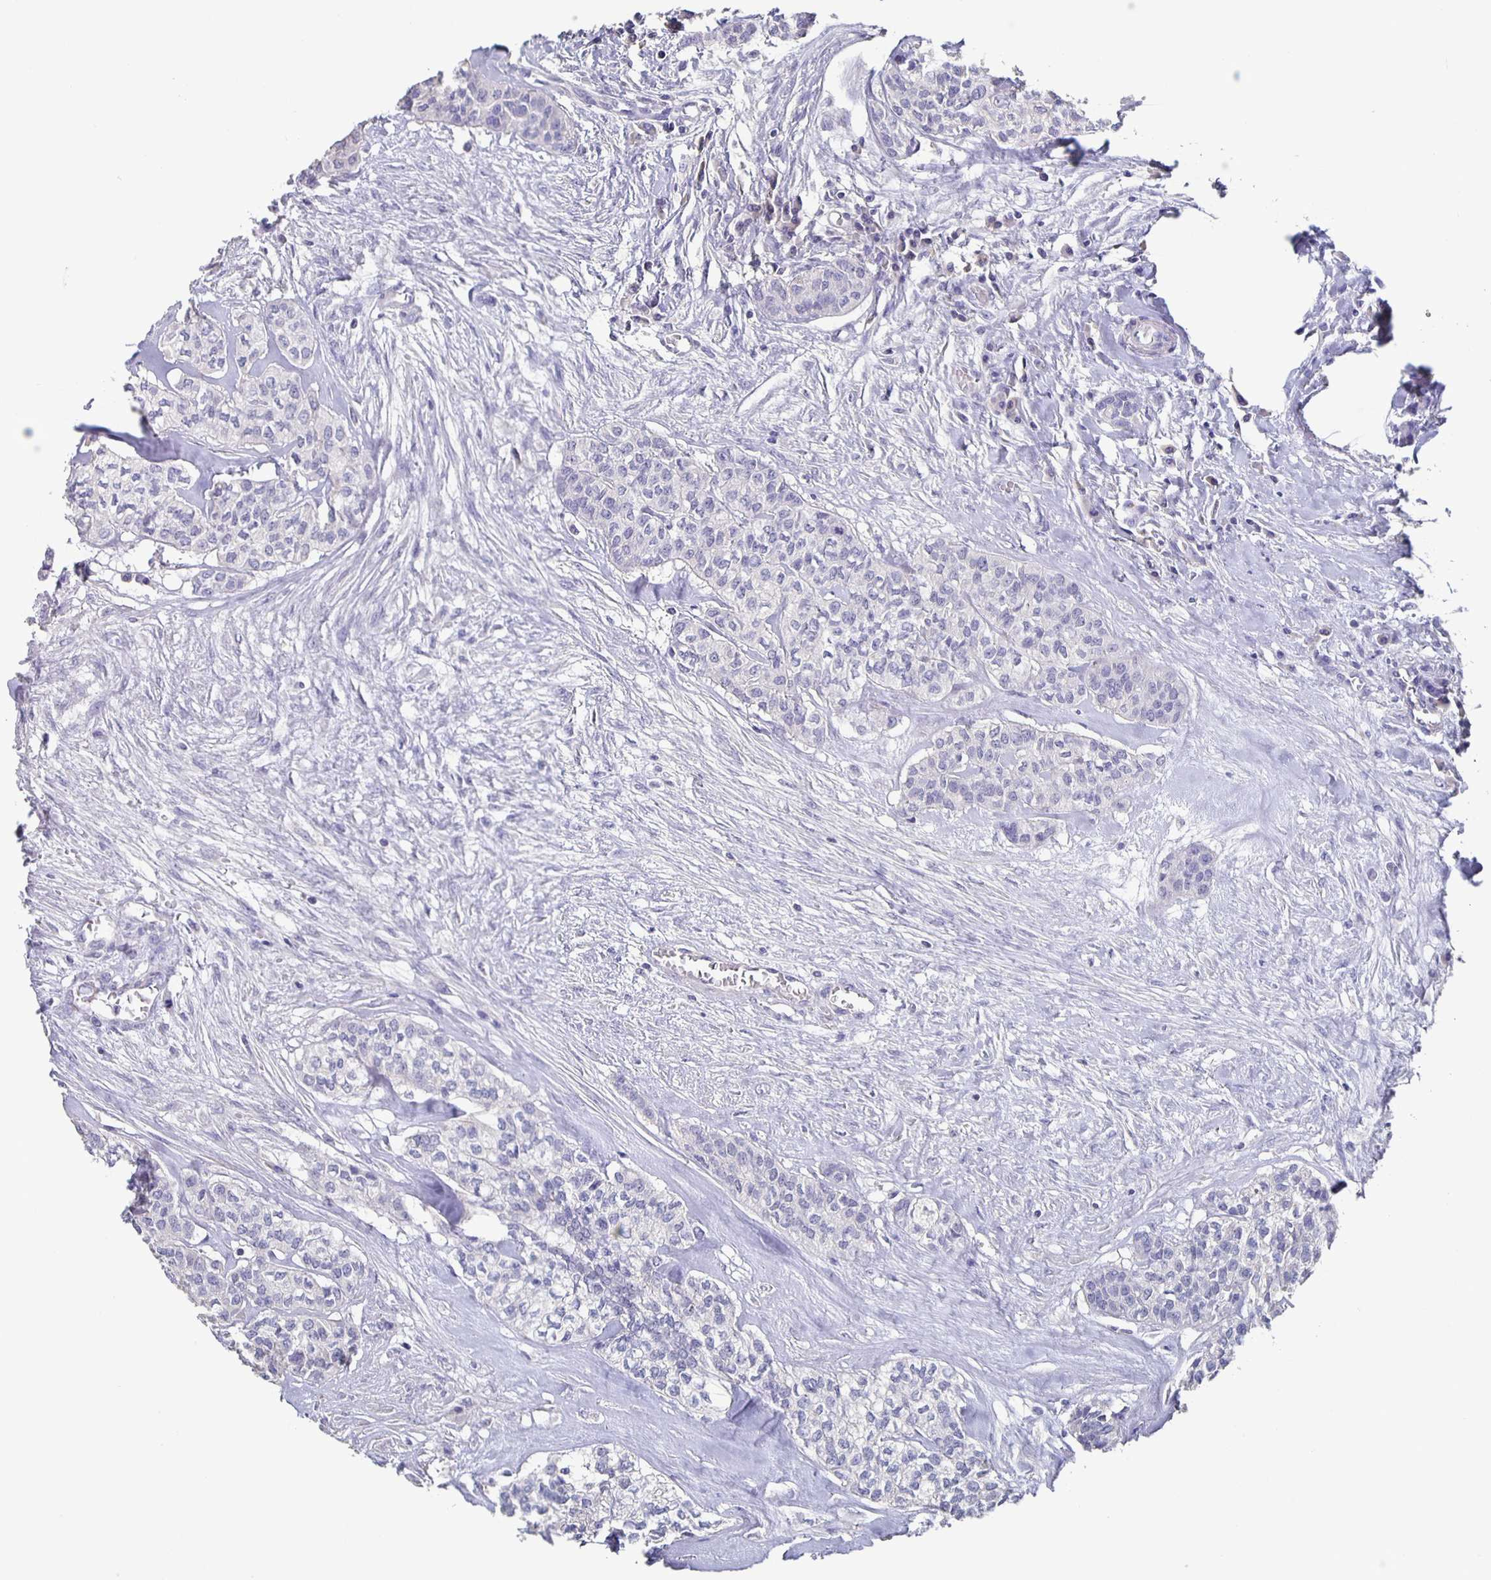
{"staining": {"intensity": "negative", "quantity": "none", "location": "none"}, "tissue": "head and neck cancer", "cell_type": "Tumor cells", "image_type": "cancer", "snomed": [{"axis": "morphology", "description": "Adenocarcinoma, NOS"}, {"axis": "topography", "description": "Head-Neck"}], "caption": "High magnification brightfield microscopy of head and neck cancer stained with DAB (3,3'-diaminobenzidine) (brown) and counterstained with hematoxylin (blue): tumor cells show no significant expression.", "gene": "CACNA2D2", "patient": {"sex": "male", "age": 81}}